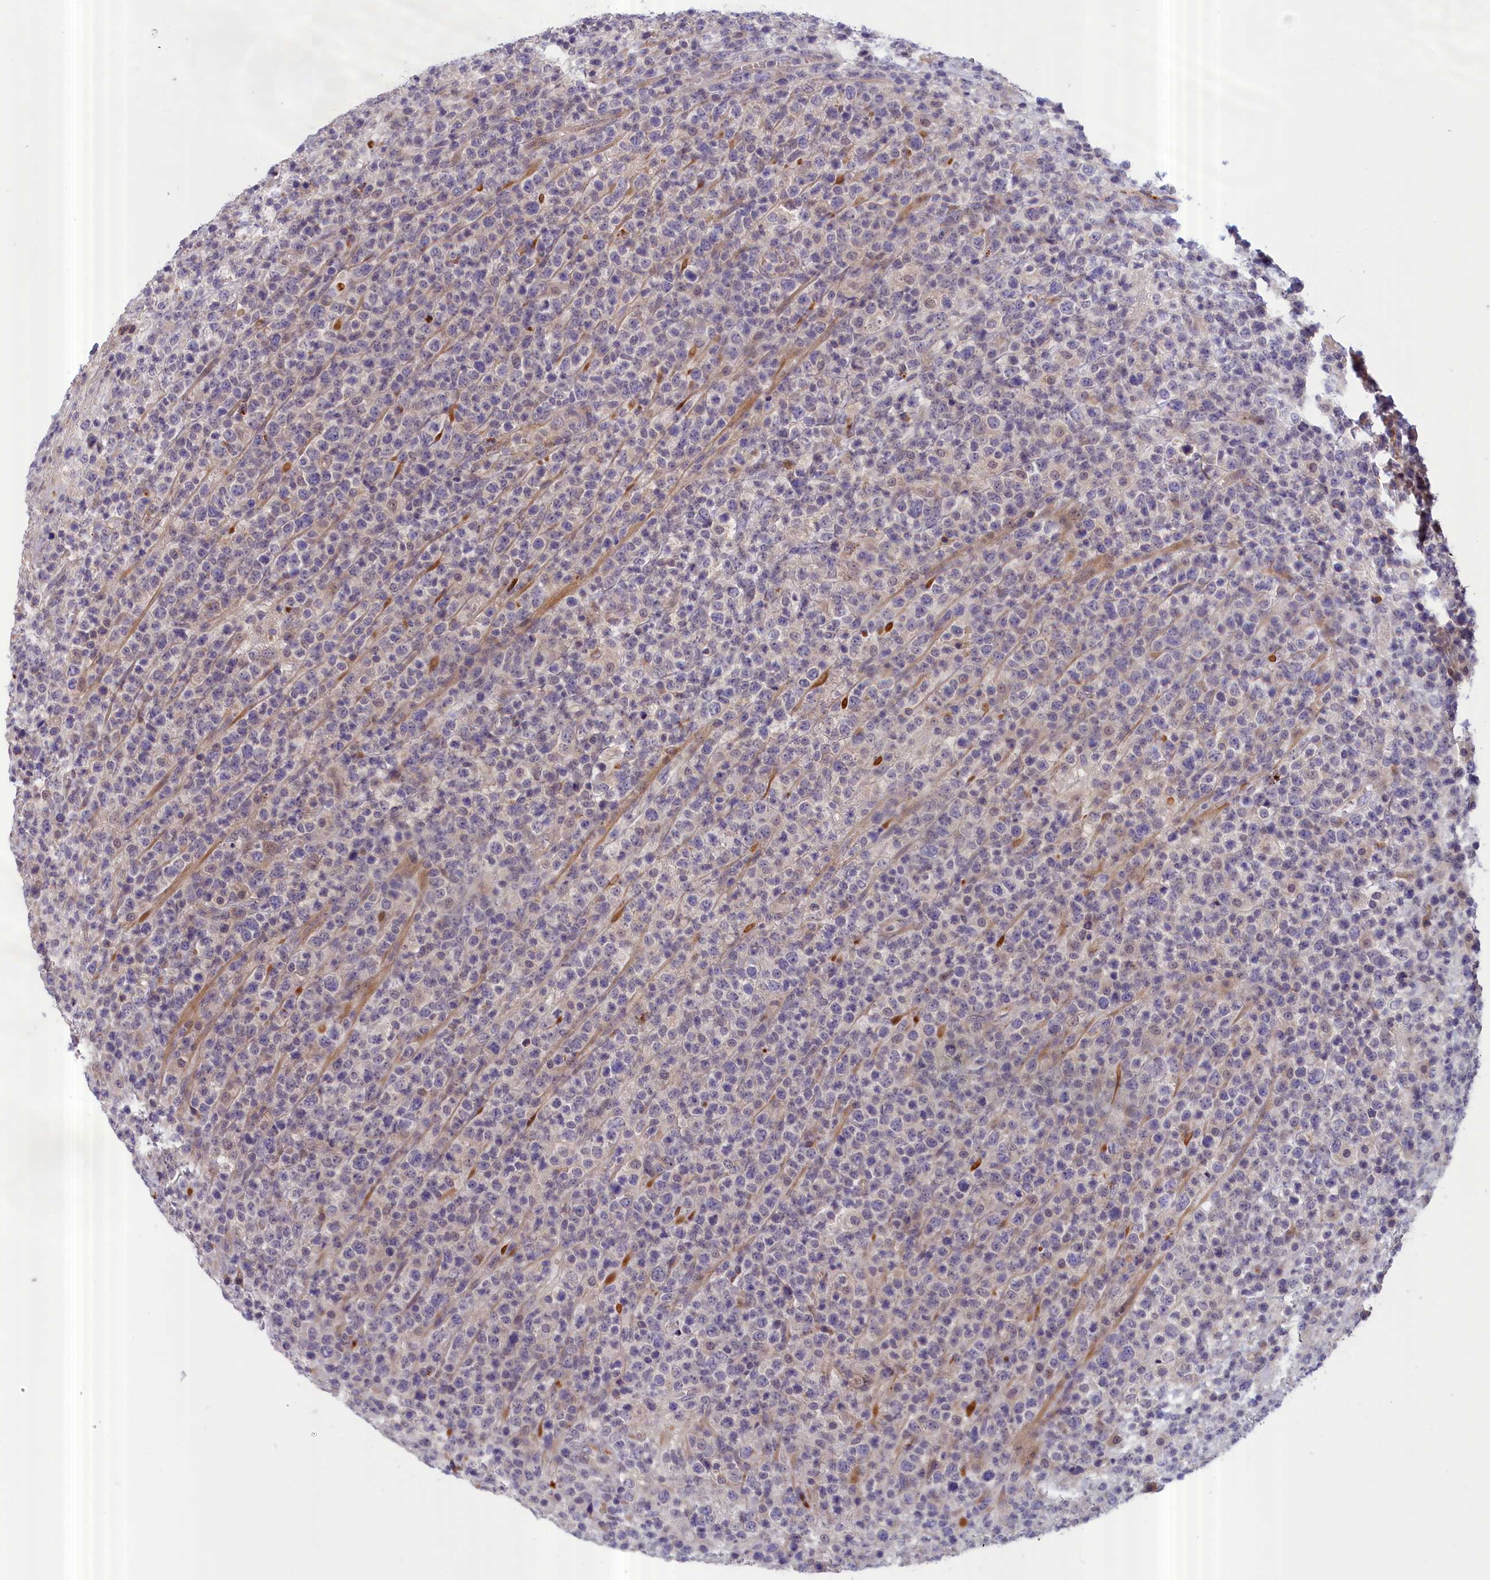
{"staining": {"intensity": "negative", "quantity": "none", "location": "none"}, "tissue": "lymphoma", "cell_type": "Tumor cells", "image_type": "cancer", "snomed": [{"axis": "morphology", "description": "Malignant lymphoma, non-Hodgkin's type, High grade"}, {"axis": "topography", "description": "Colon"}], "caption": "Protein analysis of malignant lymphoma, non-Hodgkin's type (high-grade) demonstrates no significant expression in tumor cells. (DAB (3,3'-diaminobenzidine) IHC visualized using brightfield microscopy, high magnification).", "gene": "IGFALS", "patient": {"sex": "female", "age": 53}}